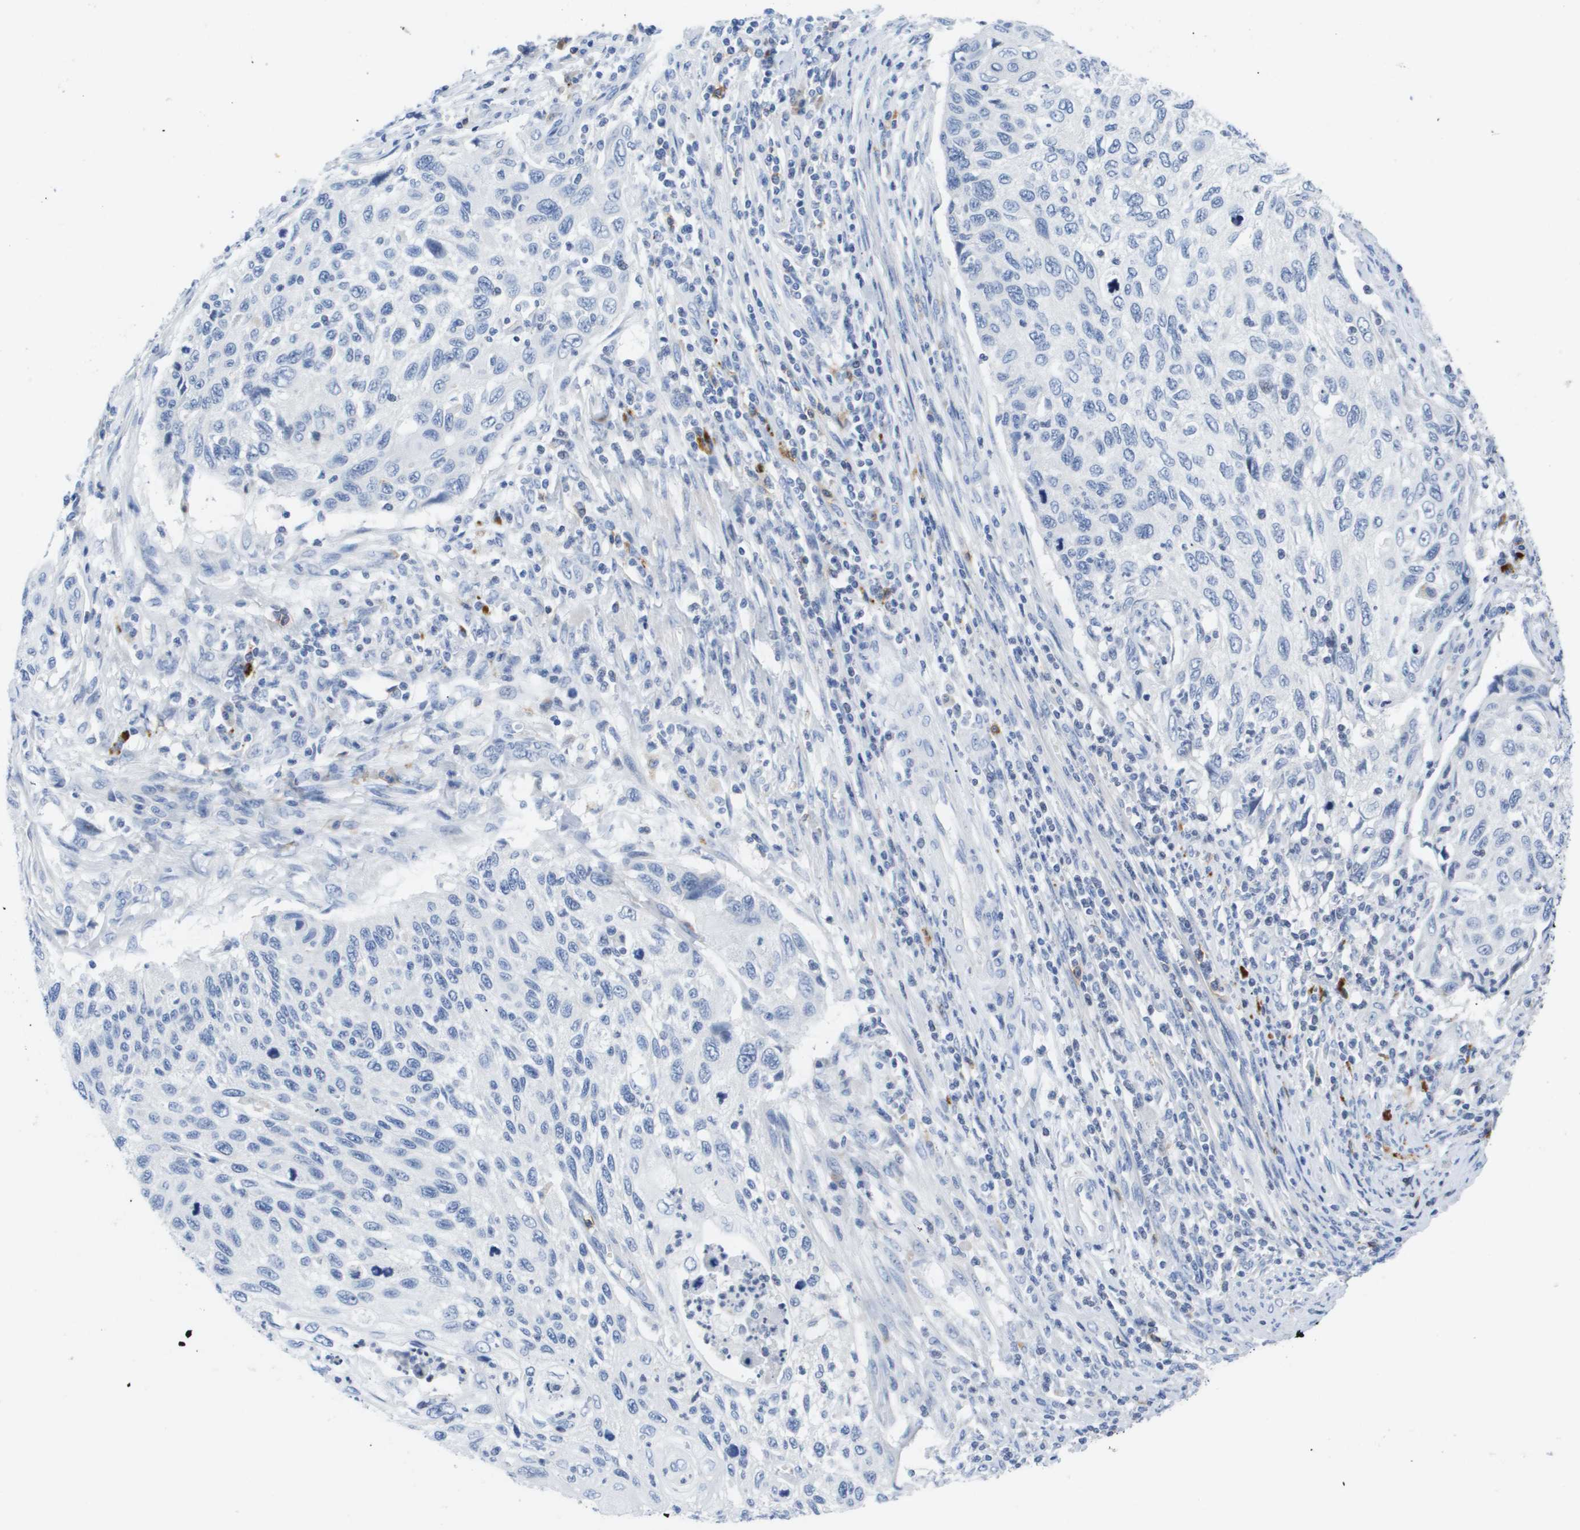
{"staining": {"intensity": "negative", "quantity": "none", "location": "none"}, "tissue": "cervical cancer", "cell_type": "Tumor cells", "image_type": "cancer", "snomed": [{"axis": "morphology", "description": "Squamous cell carcinoma, NOS"}, {"axis": "topography", "description": "Cervix"}], "caption": "Immunohistochemistry image of human cervical squamous cell carcinoma stained for a protein (brown), which shows no positivity in tumor cells.", "gene": "MS4A1", "patient": {"sex": "female", "age": 70}}